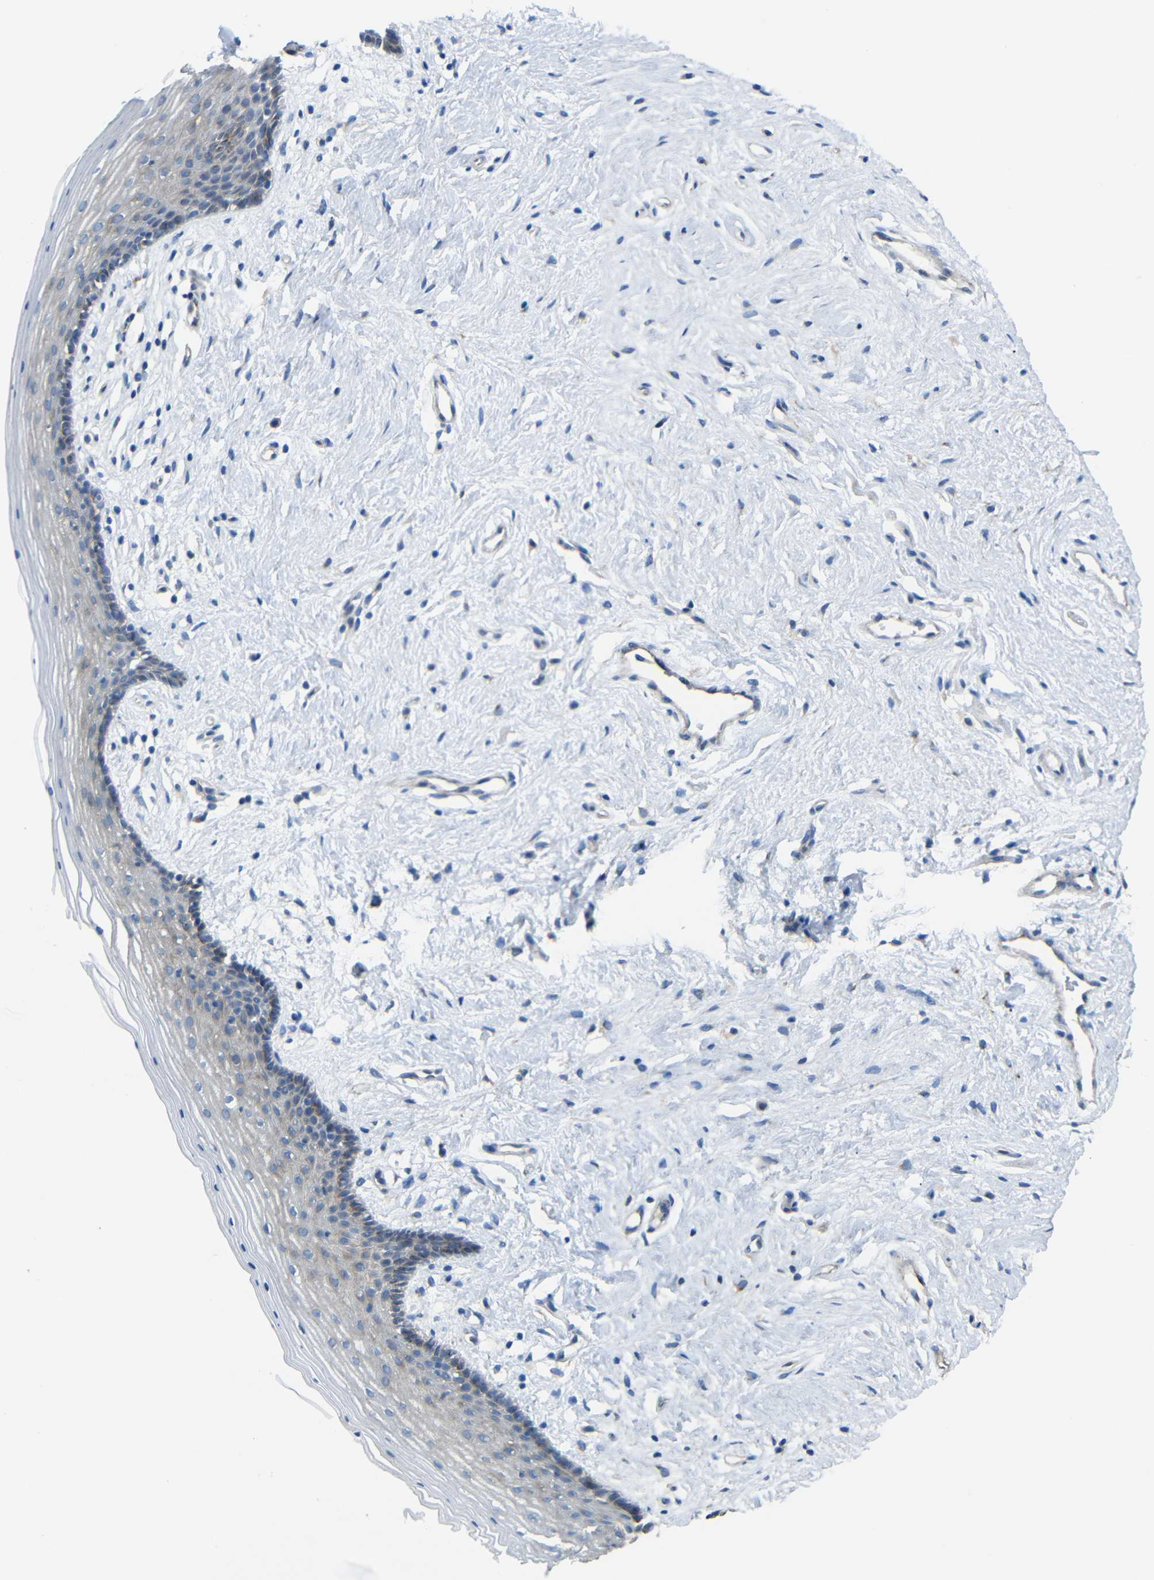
{"staining": {"intensity": "weak", "quantity": "<25%", "location": "cytoplasmic/membranous"}, "tissue": "vagina", "cell_type": "Squamous epithelial cells", "image_type": "normal", "snomed": [{"axis": "morphology", "description": "Normal tissue, NOS"}, {"axis": "topography", "description": "Vagina"}], "caption": "Histopathology image shows no significant protein staining in squamous epithelial cells of unremarkable vagina.", "gene": "SYPL1", "patient": {"sex": "female", "age": 44}}